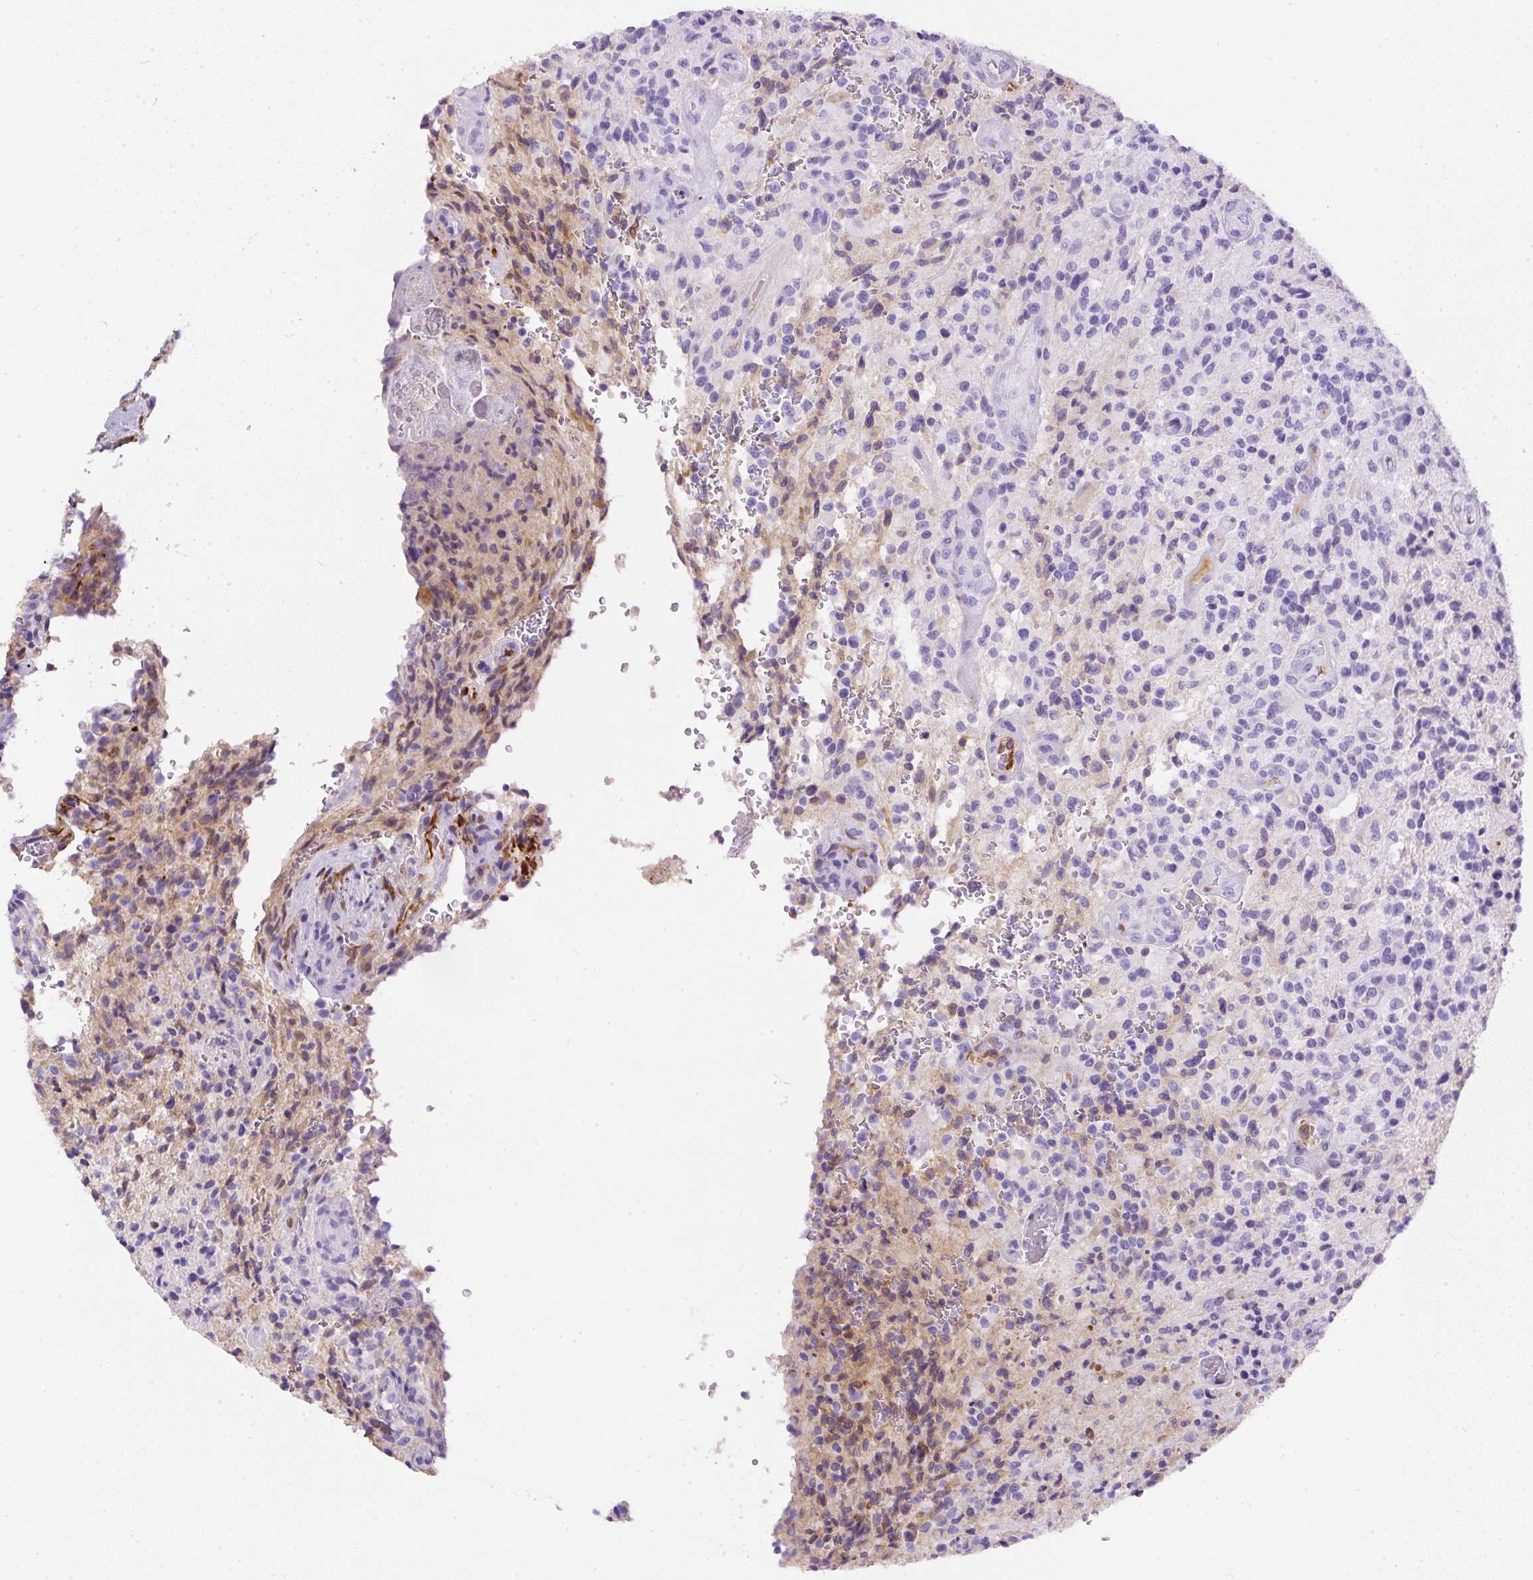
{"staining": {"intensity": "negative", "quantity": "none", "location": "none"}, "tissue": "glioma", "cell_type": "Tumor cells", "image_type": "cancer", "snomed": [{"axis": "morphology", "description": "Normal tissue, NOS"}, {"axis": "morphology", "description": "Glioma, malignant, High grade"}, {"axis": "topography", "description": "Cerebral cortex"}], "caption": "DAB immunohistochemical staining of glioma exhibits no significant staining in tumor cells.", "gene": "APCS", "patient": {"sex": "male", "age": 56}}